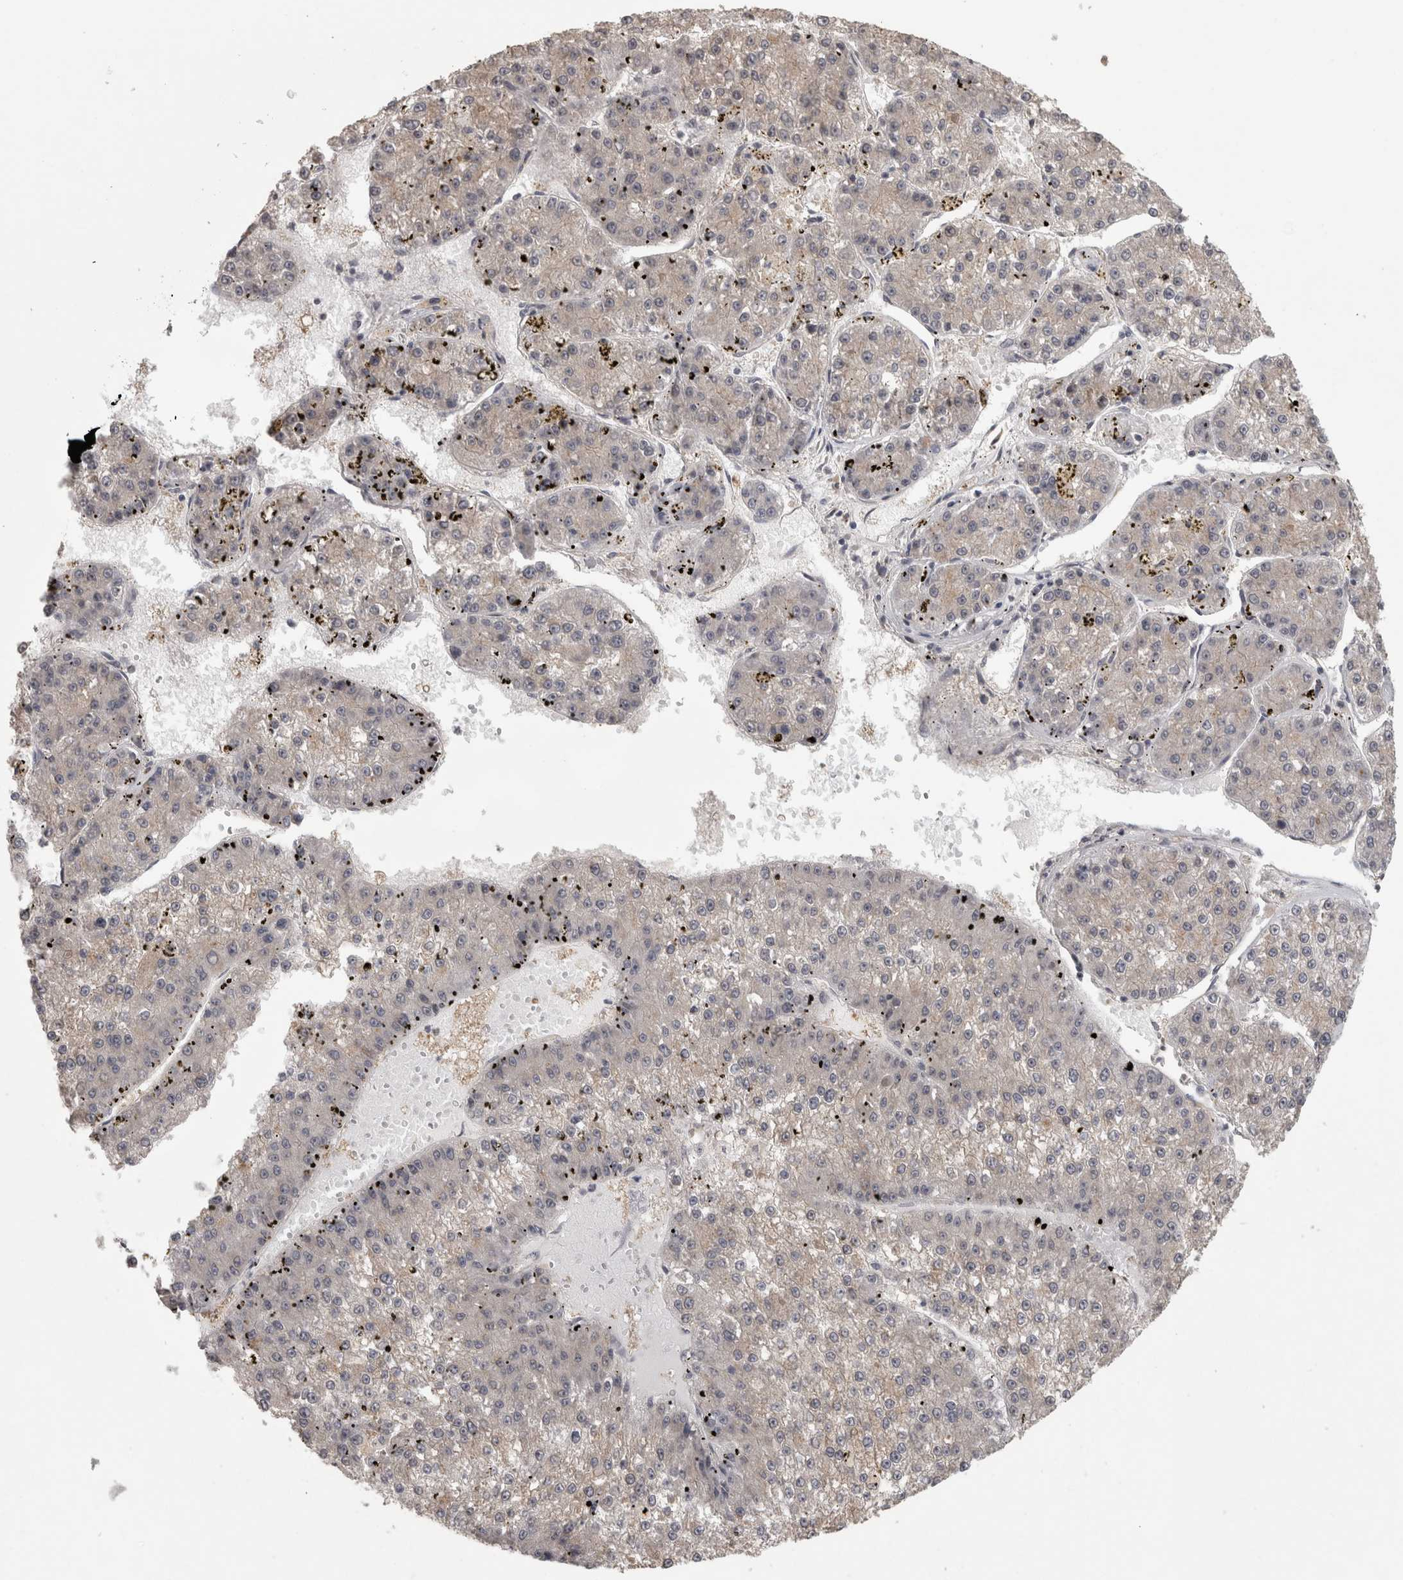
{"staining": {"intensity": "weak", "quantity": "25%-75%", "location": "cytoplasmic/membranous"}, "tissue": "liver cancer", "cell_type": "Tumor cells", "image_type": "cancer", "snomed": [{"axis": "morphology", "description": "Carcinoma, Hepatocellular, NOS"}, {"axis": "topography", "description": "Liver"}], "caption": "This photomicrograph reveals IHC staining of liver cancer, with low weak cytoplasmic/membranous expression in about 25%-75% of tumor cells.", "gene": "RAB29", "patient": {"sex": "female", "age": 73}}